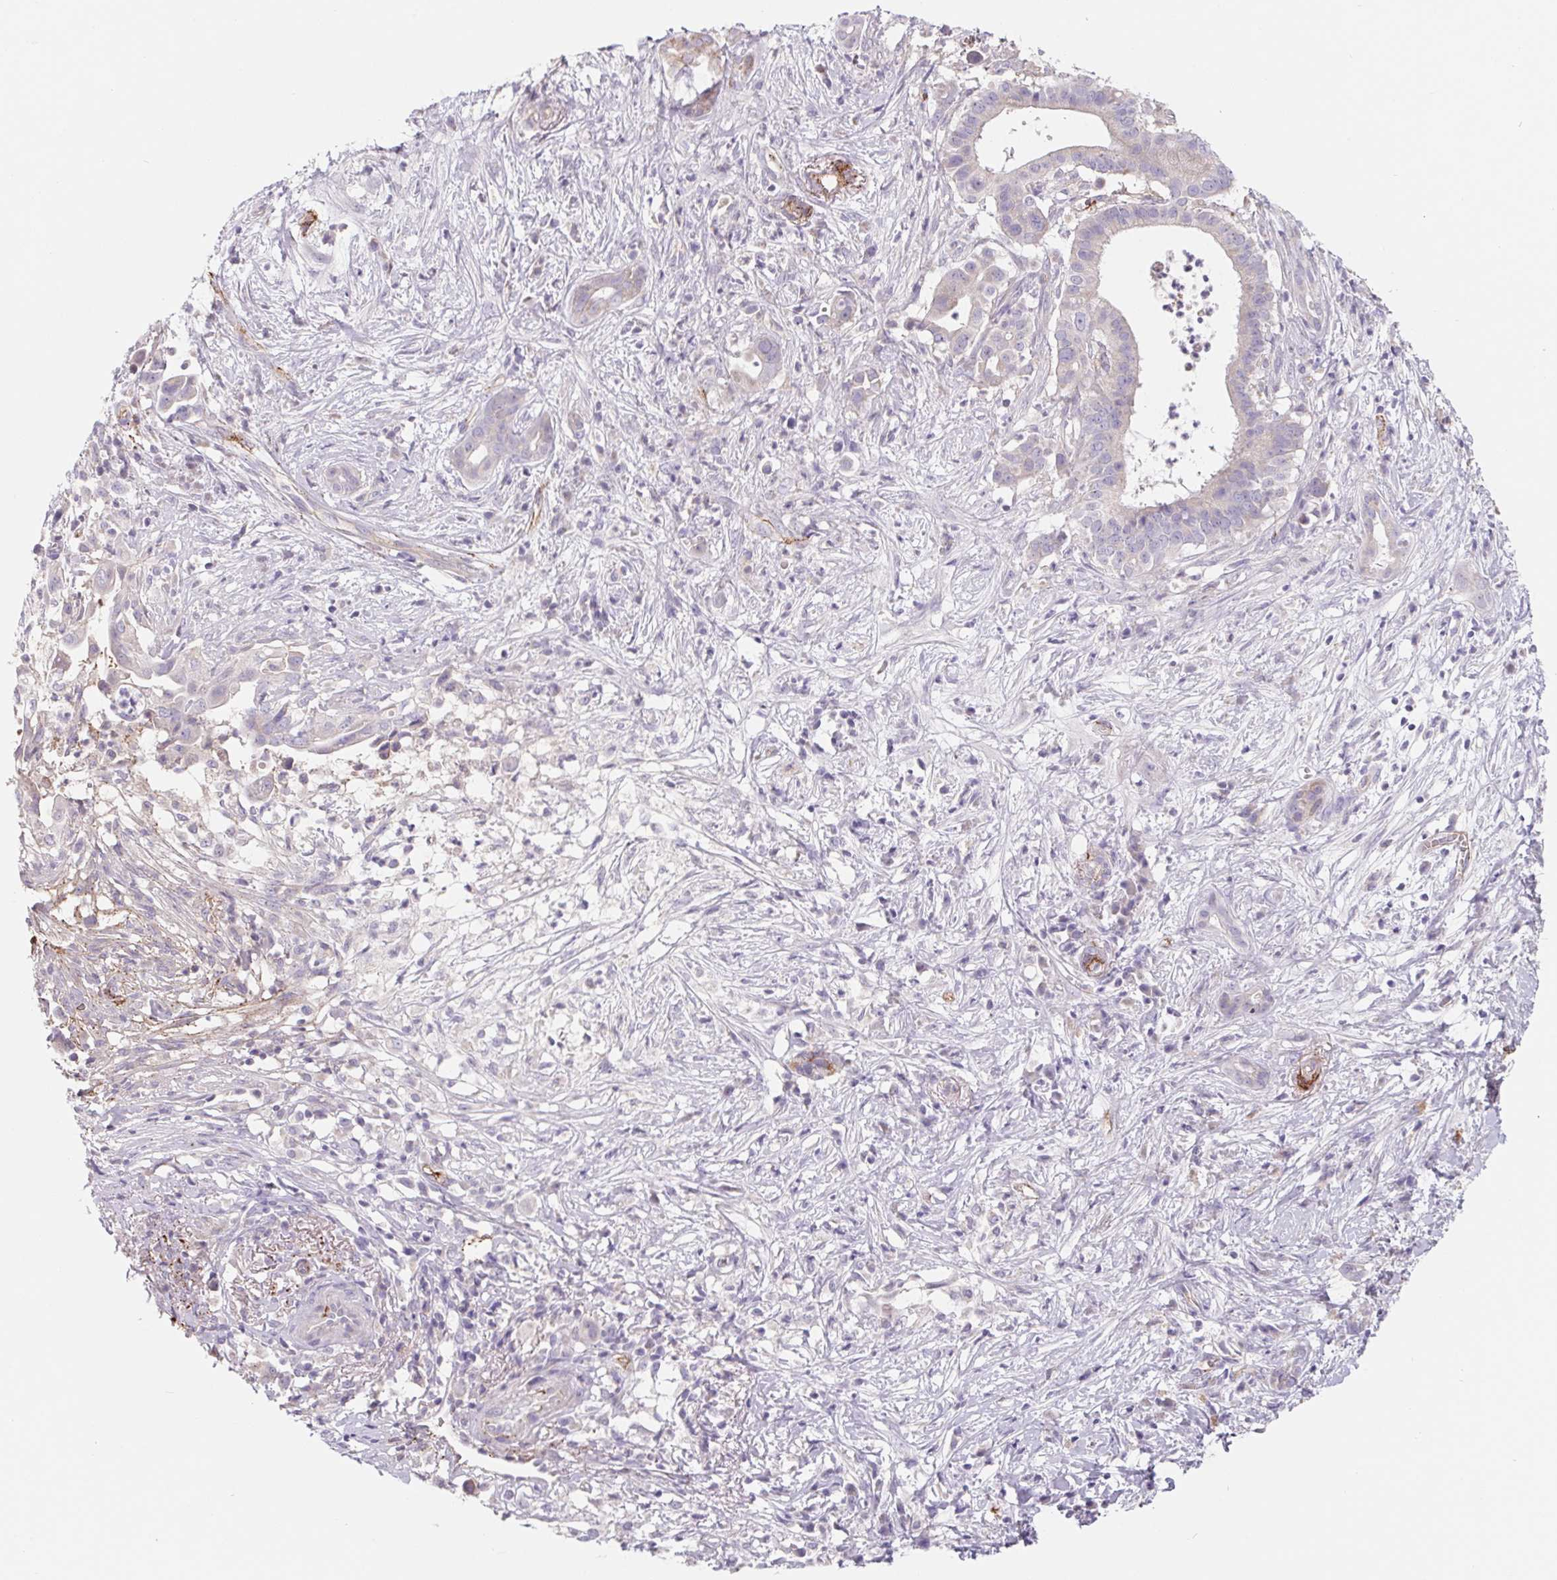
{"staining": {"intensity": "negative", "quantity": "none", "location": "none"}, "tissue": "pancreatic cancer", "cell_type": "Tumor cells", "image_type": "cancer", "snomed": [{"axis": "morphology", "description": "Adenocarcinoma, NOS"}, {"axis": "topography", "description": "Pancreas"}], "caption": "Human adenocarcinoma (pancreatic) stained for a protein using immunohistochemistry (IHC) reveals no expression in tumor cells.", "gene": "LPA", "patient": {"sex": "male", "age": 61}}